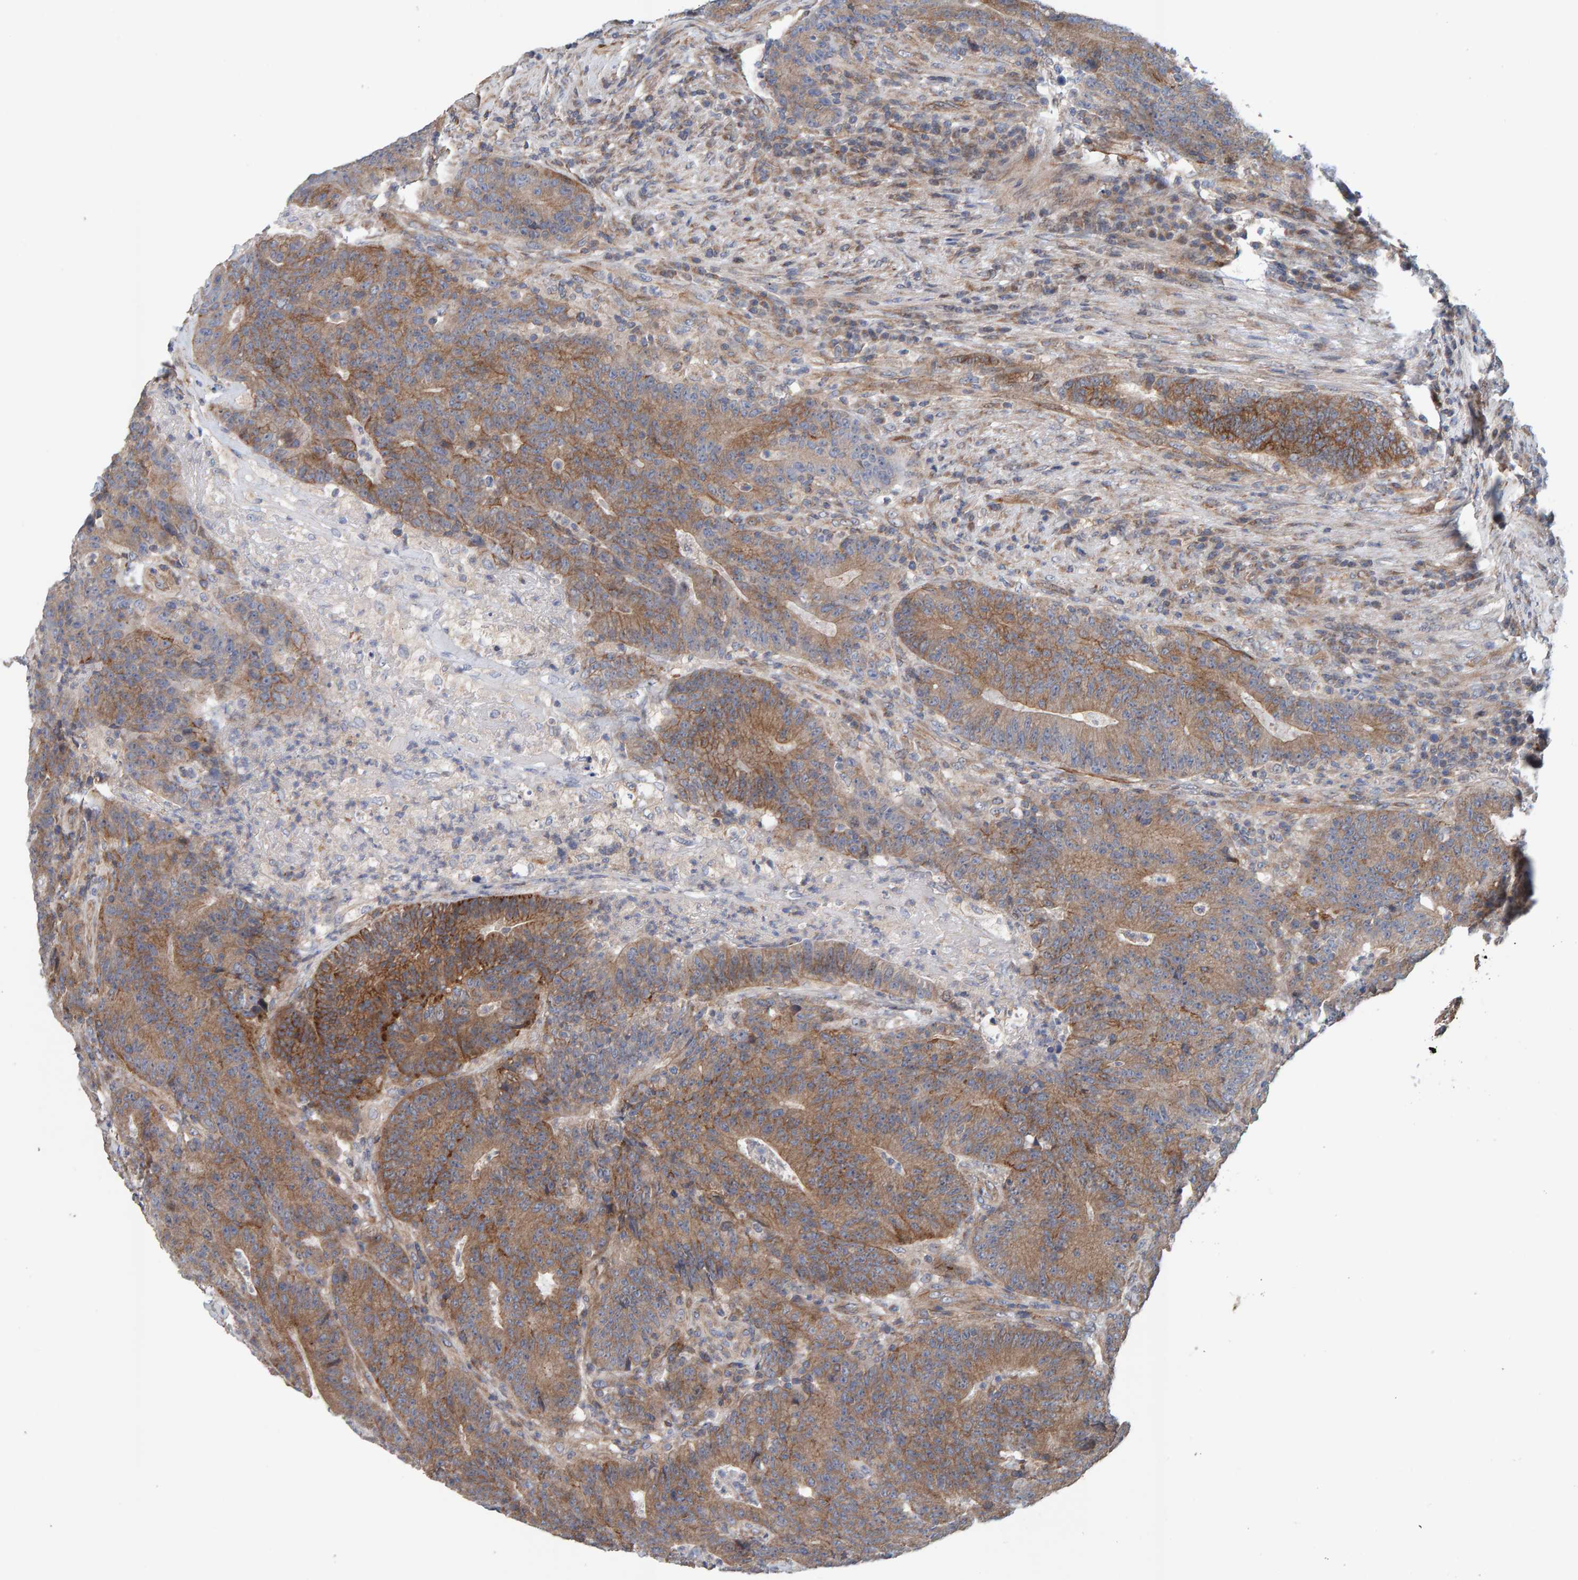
{"staining": {"intensity": "moderate", "quantity": ">75%", "location": "cytoplasmic/membranous"}, "tissue": "colorectal cancer", "cell_type": "Tumor cells", "image_type": "cancer", "snomed": [{"axis": "morphology", "description": "Normal tissue, NOS"}, {"axis": "morphology", "description": "Adenocarcinoma, NOS"}, {"axis": "topography", "description": "Colon"}], "caption": "There is medium levels of moderate cytoplasmic/membranous positivity in tumor cells of colorectal cancer (adenocarcinoma), as demonstrated by immunohistochemical staining (brown color).", "gene": "RGP1", "patient": {"sex": "female", "age": 75}}